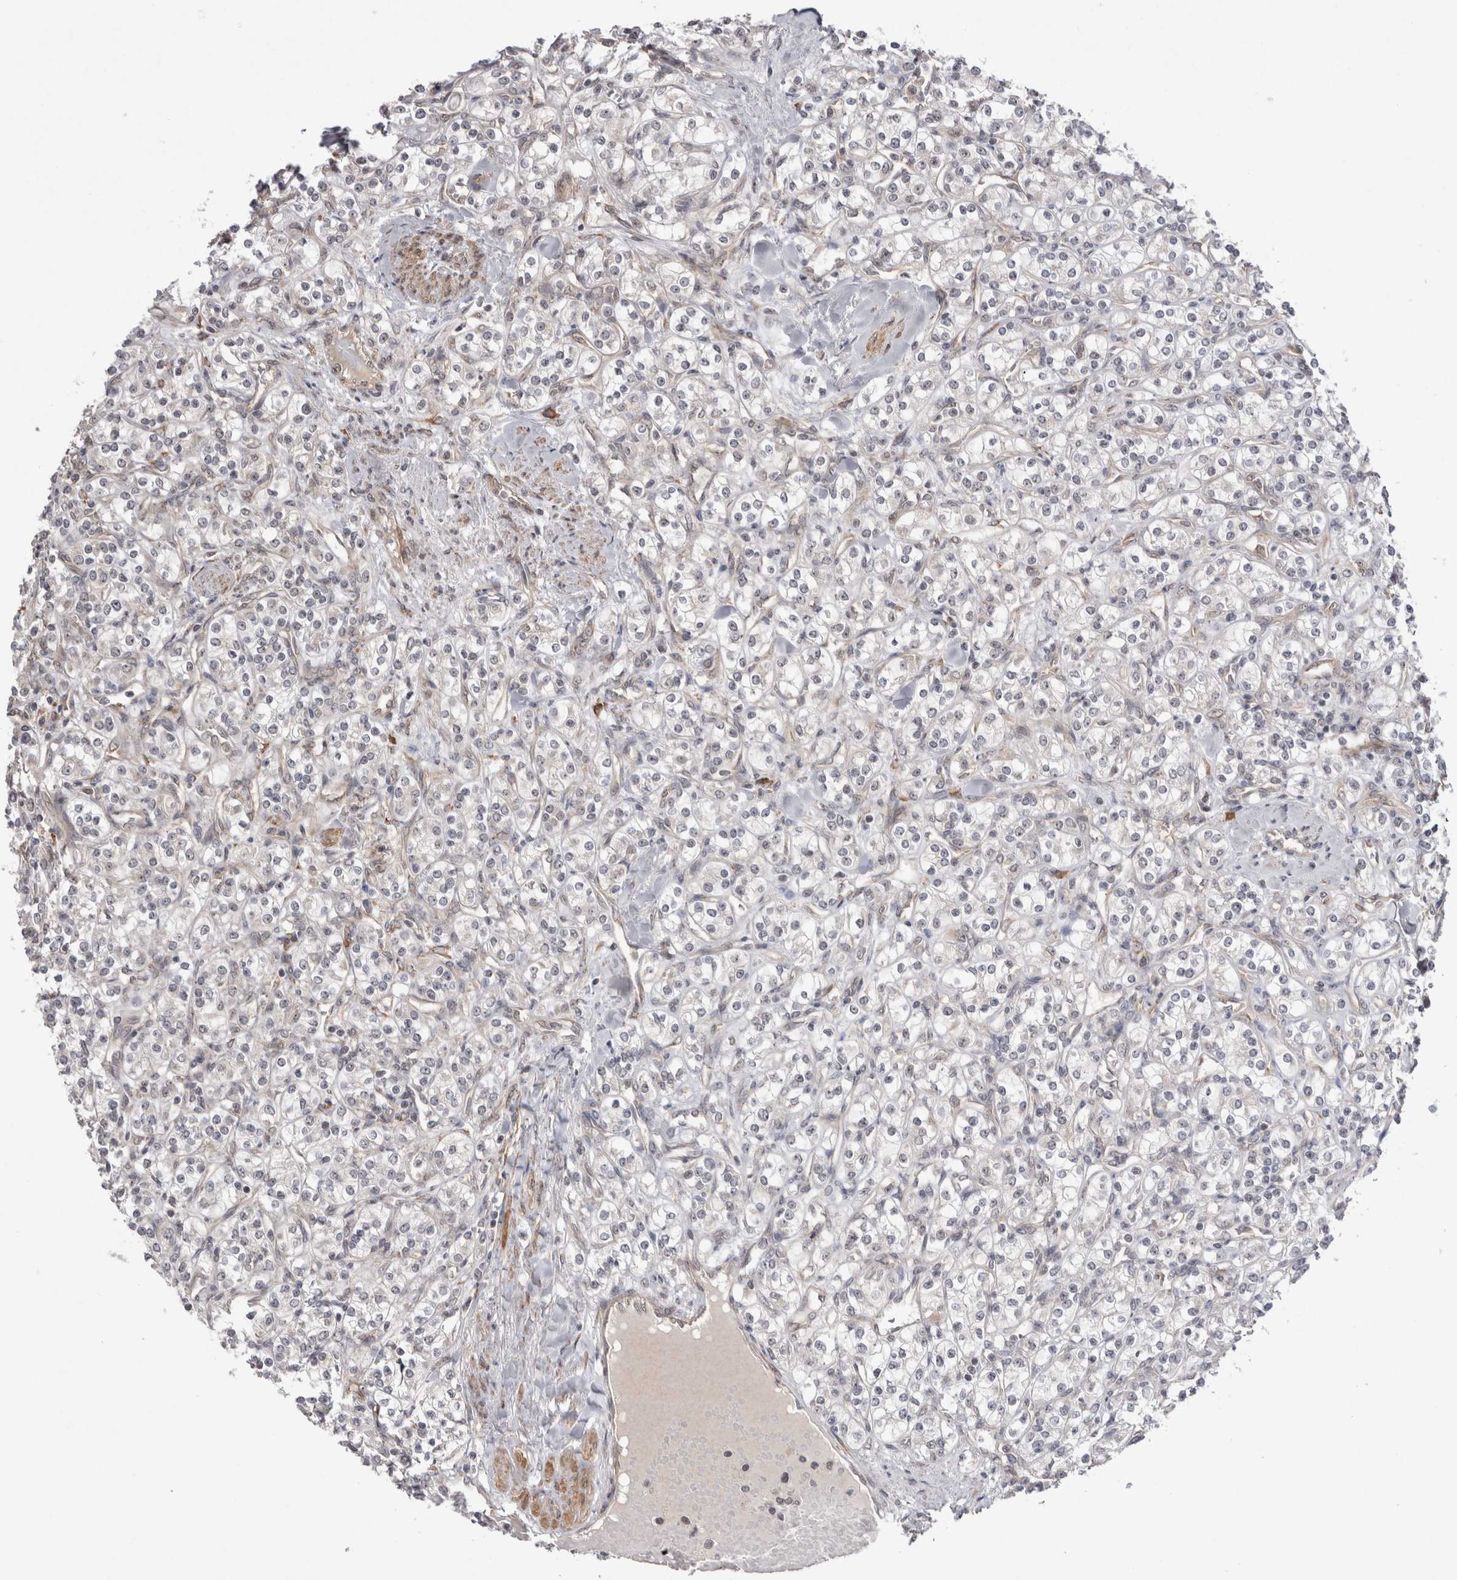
{"staining": {"intensity": "weak", "quantity": "<25%", "location": "nuclear"}, "tissue": "renal cancer", "cell_type": "Tumor cells", "image_type": "cancer", "snomed": [{"axis": "morphology", "description": "Adenocarcinoma, NOS"}, {"axis": "topography", "description": "Kidney"}], "caption": "This micrograph is of renal cancer (adenocarcinoma) stained with immunohistochemistry (IHC) to label a protein in brown with the nuclei are counter-stained blue. There is no staining in tumor cells. Brightfield microscopy of immunohistochemistry (IHC) stained with DAB (brown) and hematoxylin (blue), captured at high magnification.", "gene": "EXOSC4", "patient": {"sex": "male", "age": 77}}